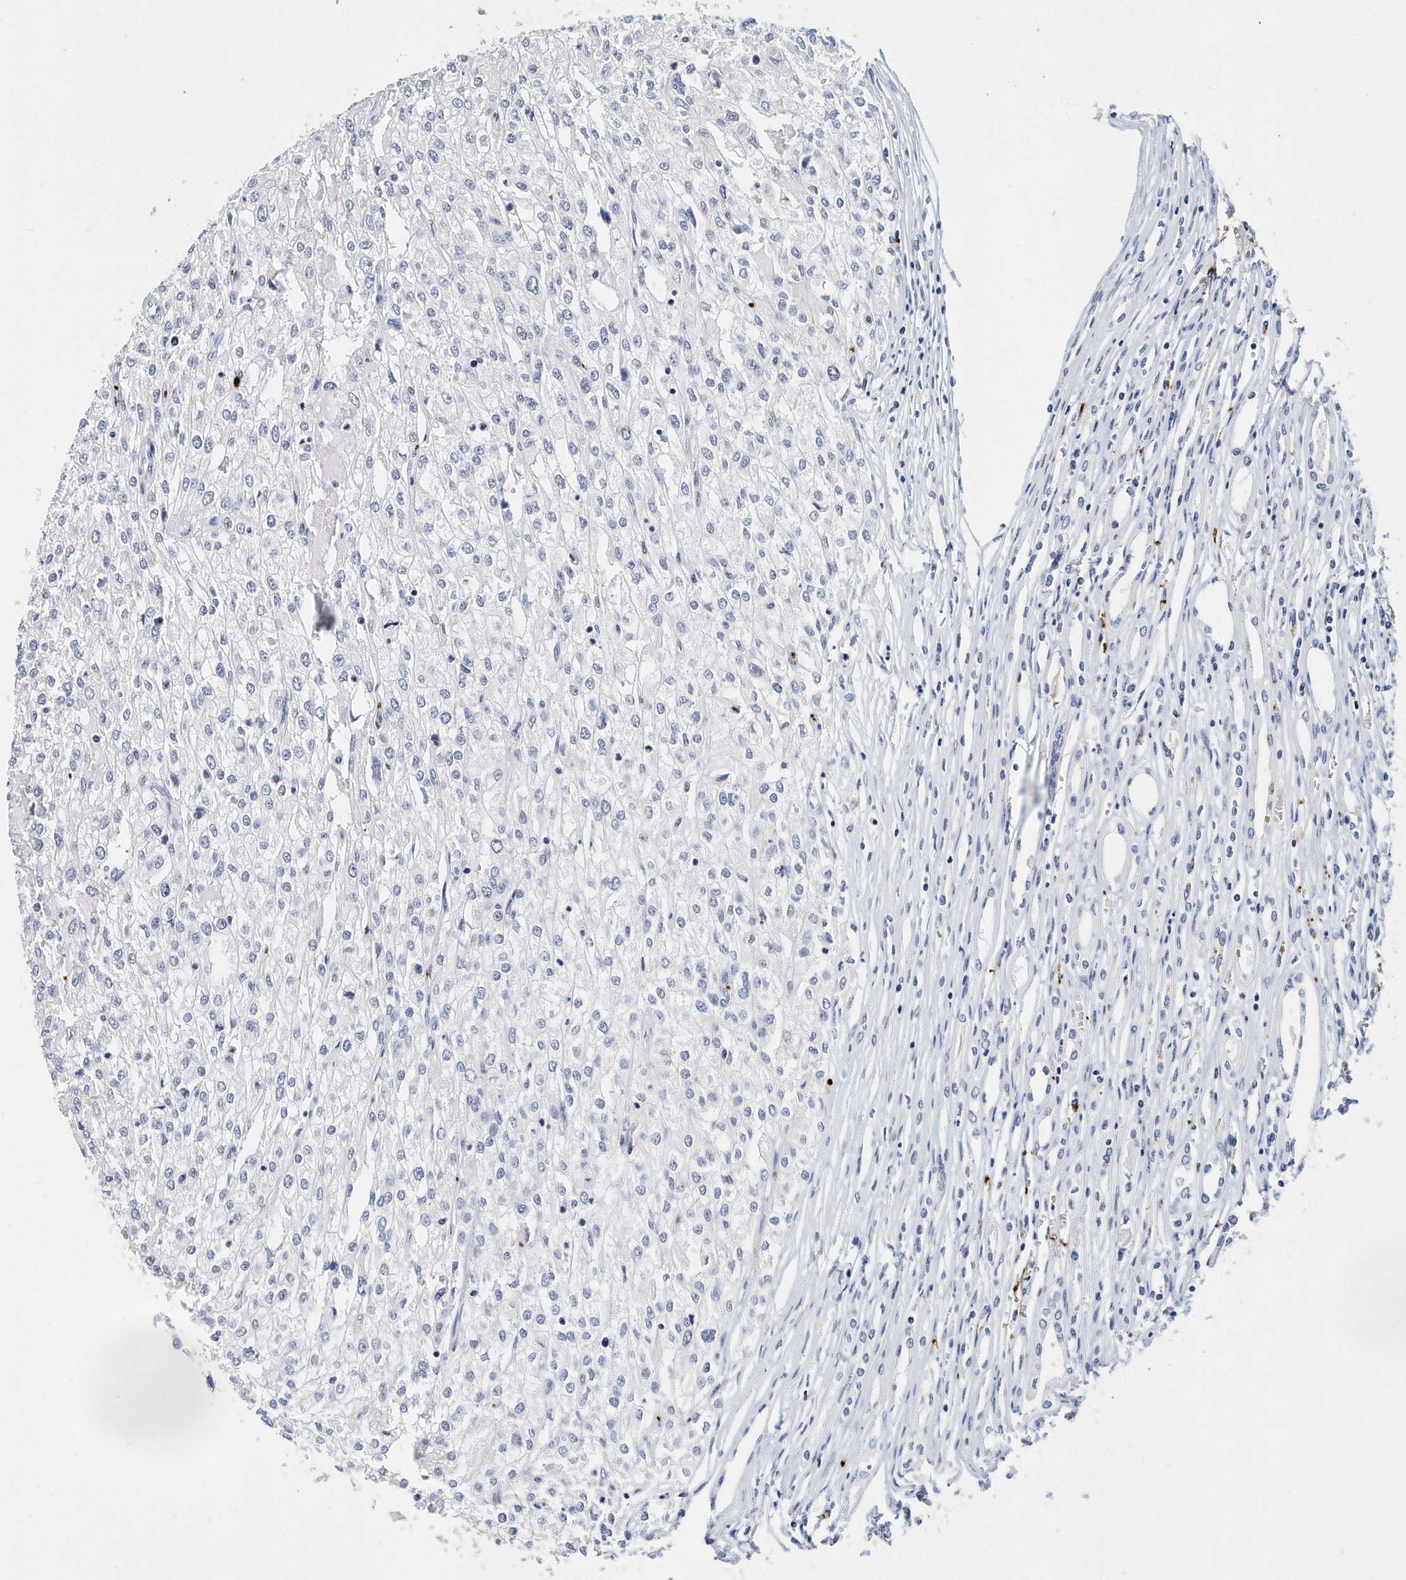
{"staining": {"intensity": "negative", "quantity": "none", "location": "none"}, "tissue": "renal cancer", "cell_type": "Tumor cells", "image_type": "cancer", "snomed": [{"axis": "morphology", "description": "Adenocarcinoma, NOS"}, {"axis": "topography", "description": "Kidney"}], "caption": "The image exhibits no staining of tumor cells in renal adenocarcinoma.", "gene": "ITGA2B", "patient": {"sex": "female", "age": 54}}